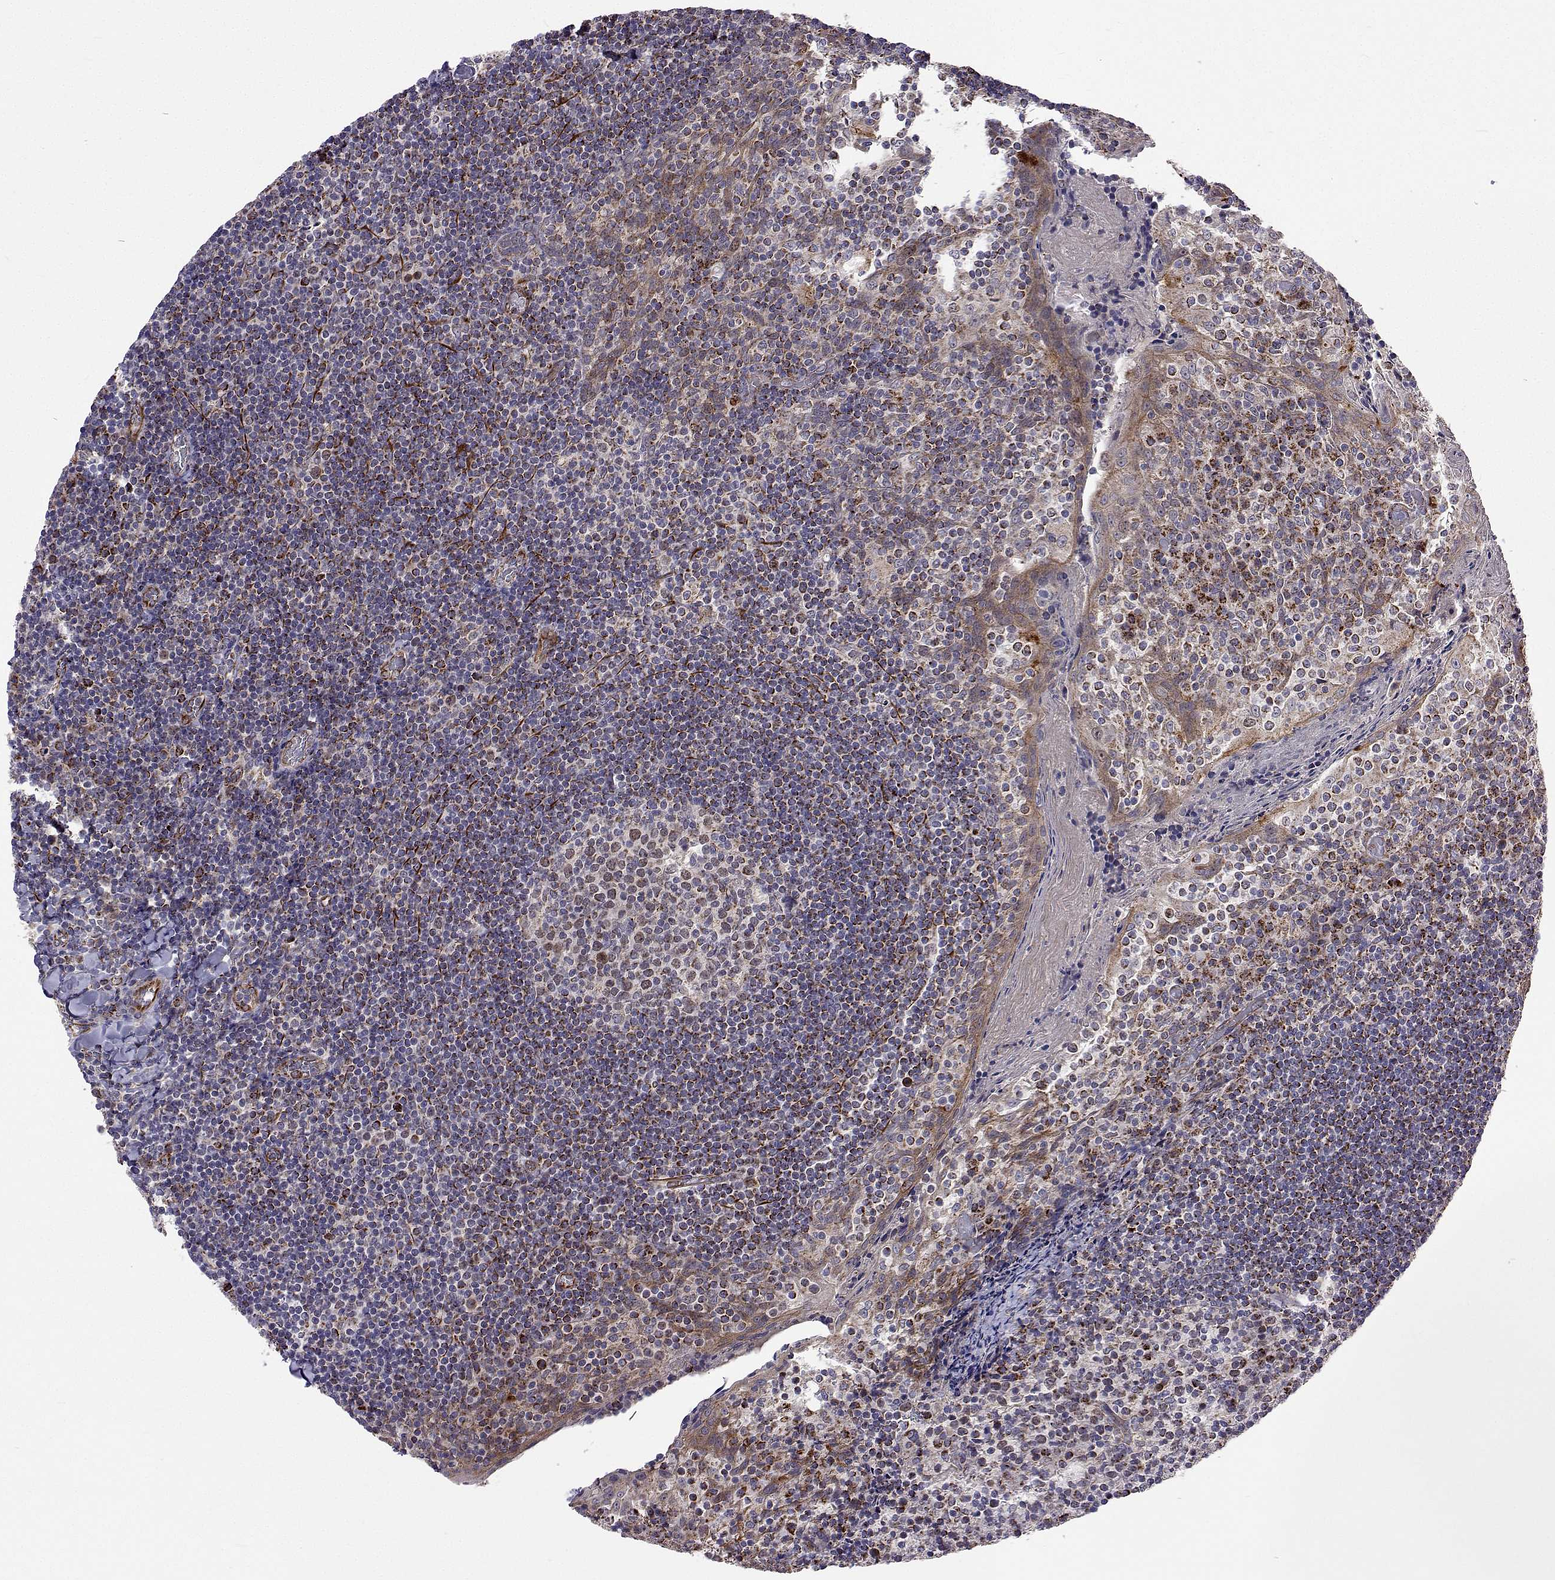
{"staining": {"intensity": "moderate", "quantity": "<25%", "location": "cytoplasmic/membranous,nuclear"}, "tissue": "tonsil", "cell_type": "Germinal center cells", "image_type": "normal", "snomed": [{"axis": "morphology", "description": "Normal tissue, NOS"}, {"axis": "topography", "description": "Tonsil"}], "caption": "Tonsil stained with immunohistochemistry (IHC) exhibits moderate cytoplasmic/membranous,nuclear positivity in approximately <25% of germinal center cells. (brown staining indicates protein expression, while blue staining denotes nuclei).", "gene": "DHTKD1", "patient": {"sex": "female", "age": 10}}